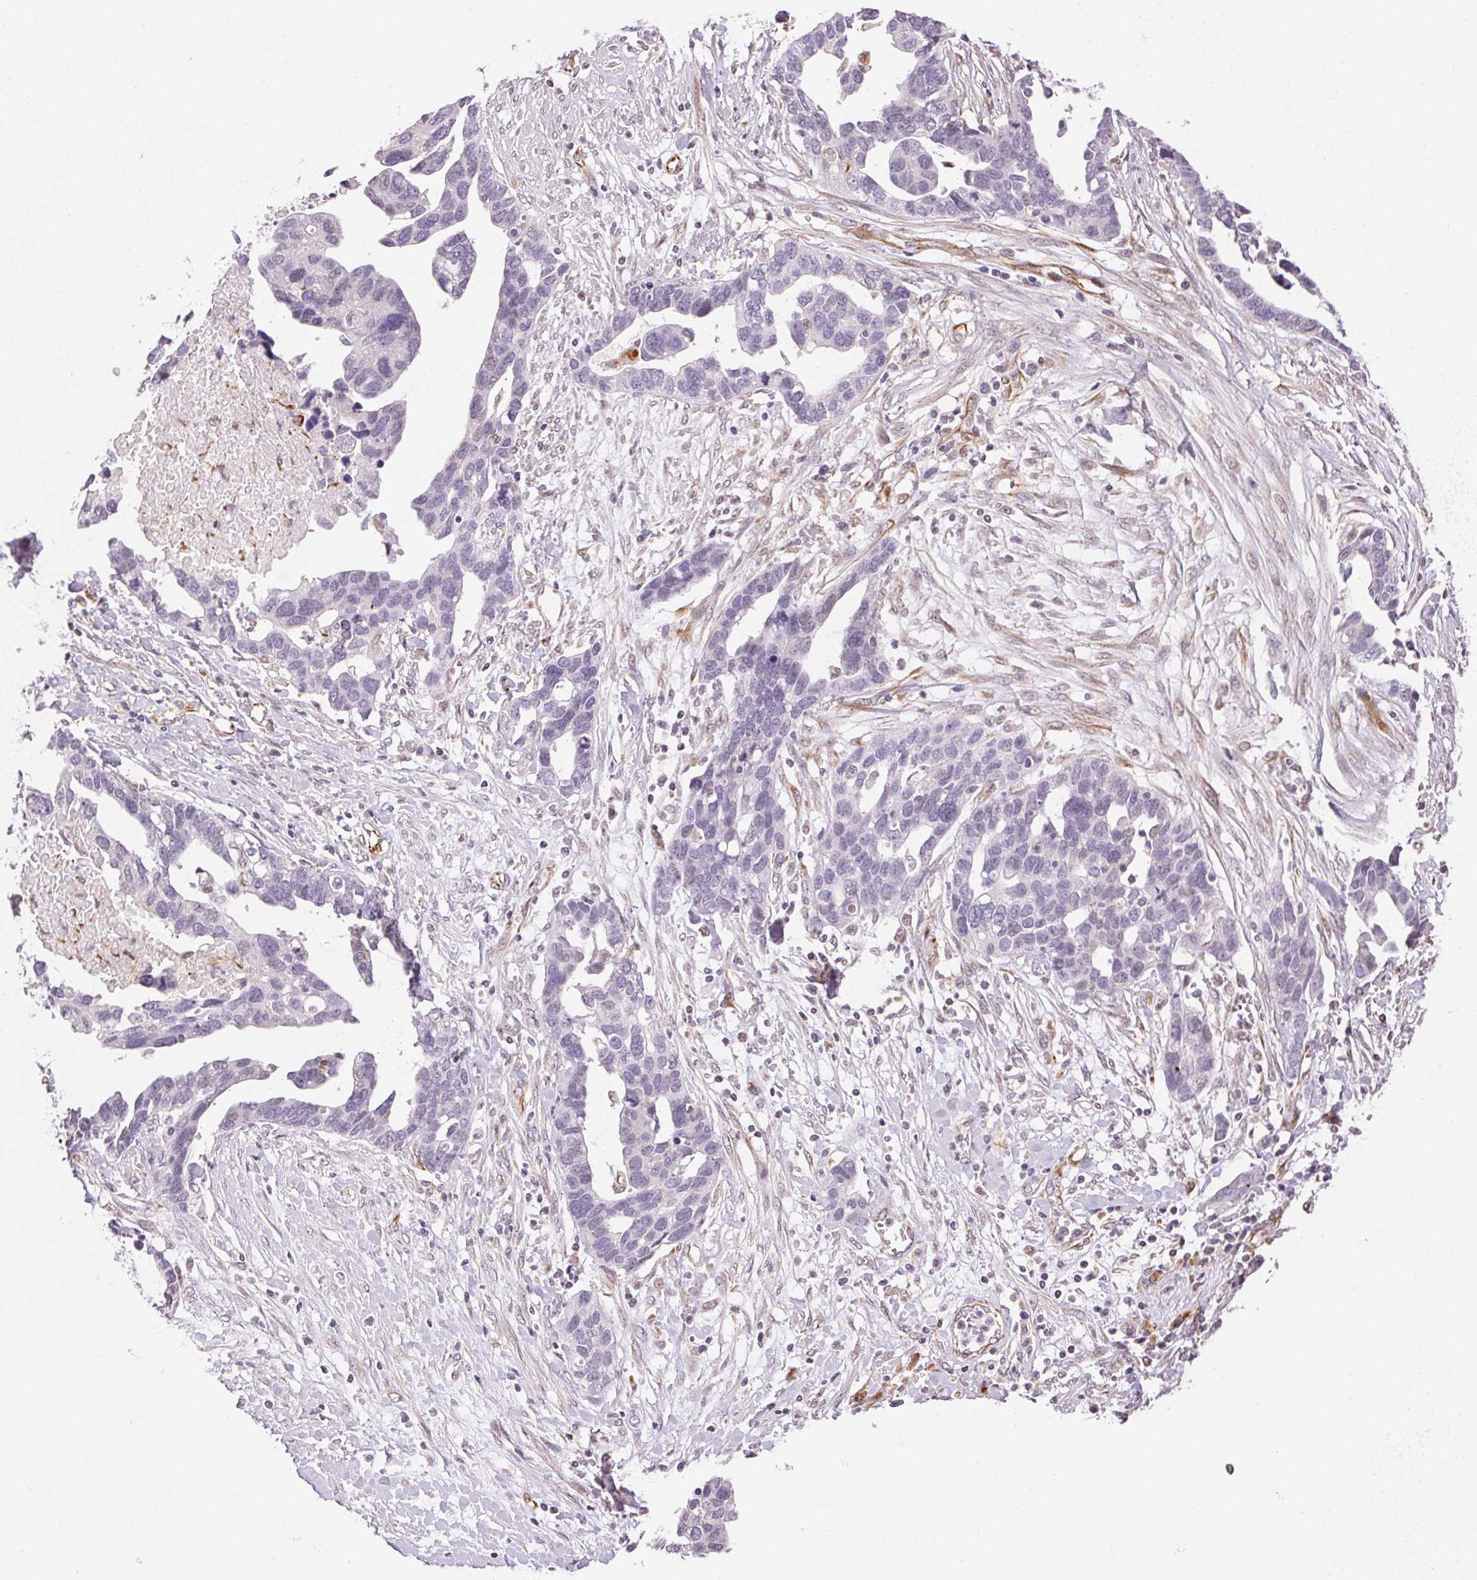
{"staining": {"intensity": "negative", "quantity": "none", "location": "none"}, "tissue": "ovarian cancer", "cell_type": "Tumor cells", "image_type": "cancer", "snomed": [{"axis": "morphology", "description": "Cystadenocarcinoma, serous, NOS"}, {"axis": "topography", "description": "Ovary"}], "caption": "Tumor cells are negative for brown protein staining in ovarian serous cystadenocarcinoma. (Brightfield microscopy of DAB (3,3'-diaminobenzidine) immunohistochemistry at high magnification).", "gene": "GYG2", "patient": {"sex": "female", "age": 54}}